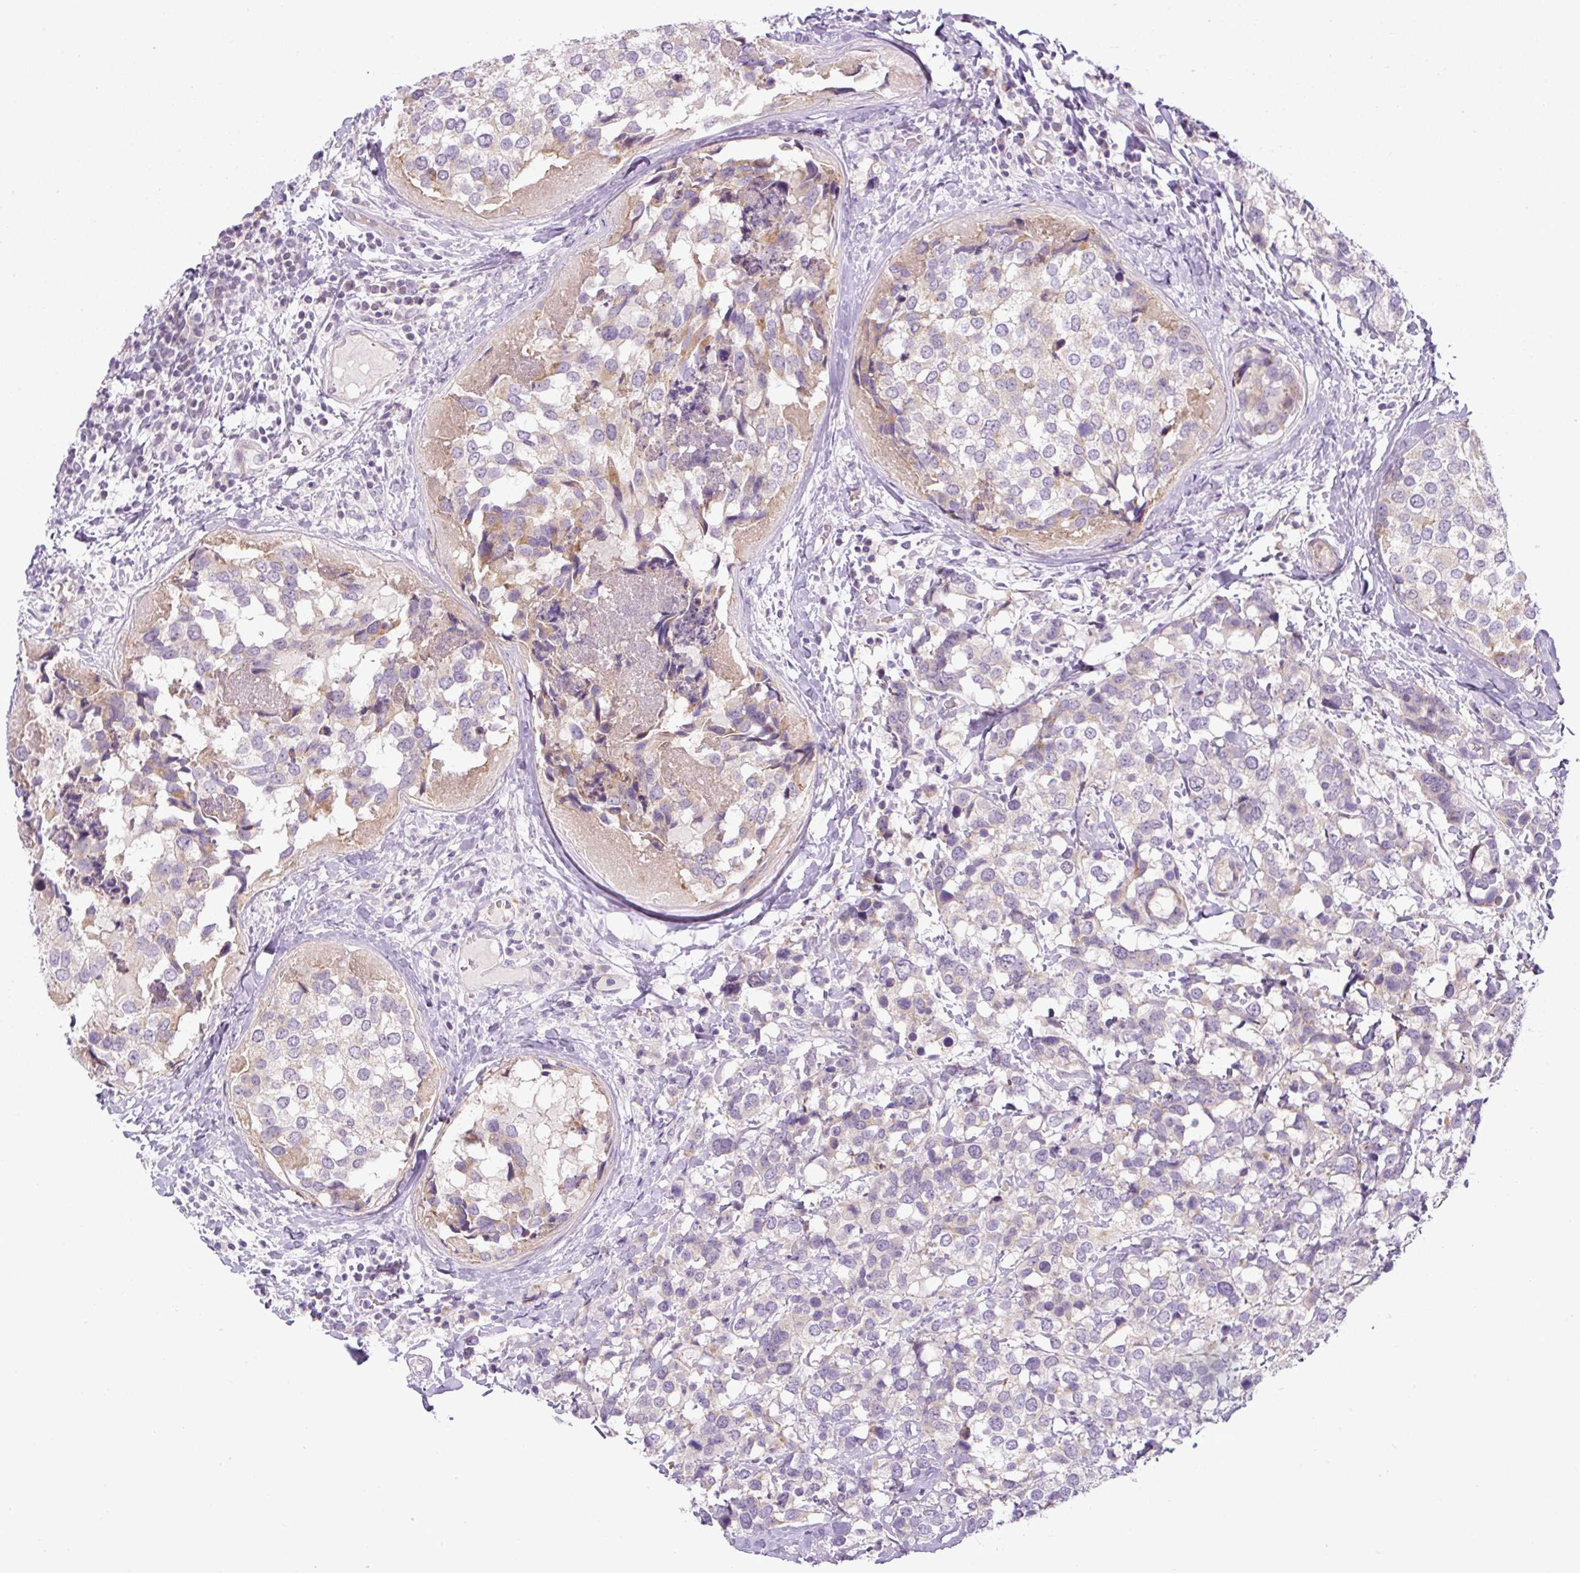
{"staining": {"intensity": "weak", "quantity": "<25%", "location": "cytoplasmic/membranous"}, "tissue": "breast cancer", "cell_type": "Tumor cells", "image_type": "cancer", "snomed": [{"axis": "morphology", "description": "Lobular carcinoma"}, {"axis": "topography", "description": "Breast"}], "caption": "DAB (3,3'-diaminobenzidine) immunohistochemical staining of breast lobular carcinoma exhibits no significant staining in tumor cells.", "gene": "ADAMTS19", "patient": {"sex": "female", "age": 59}}